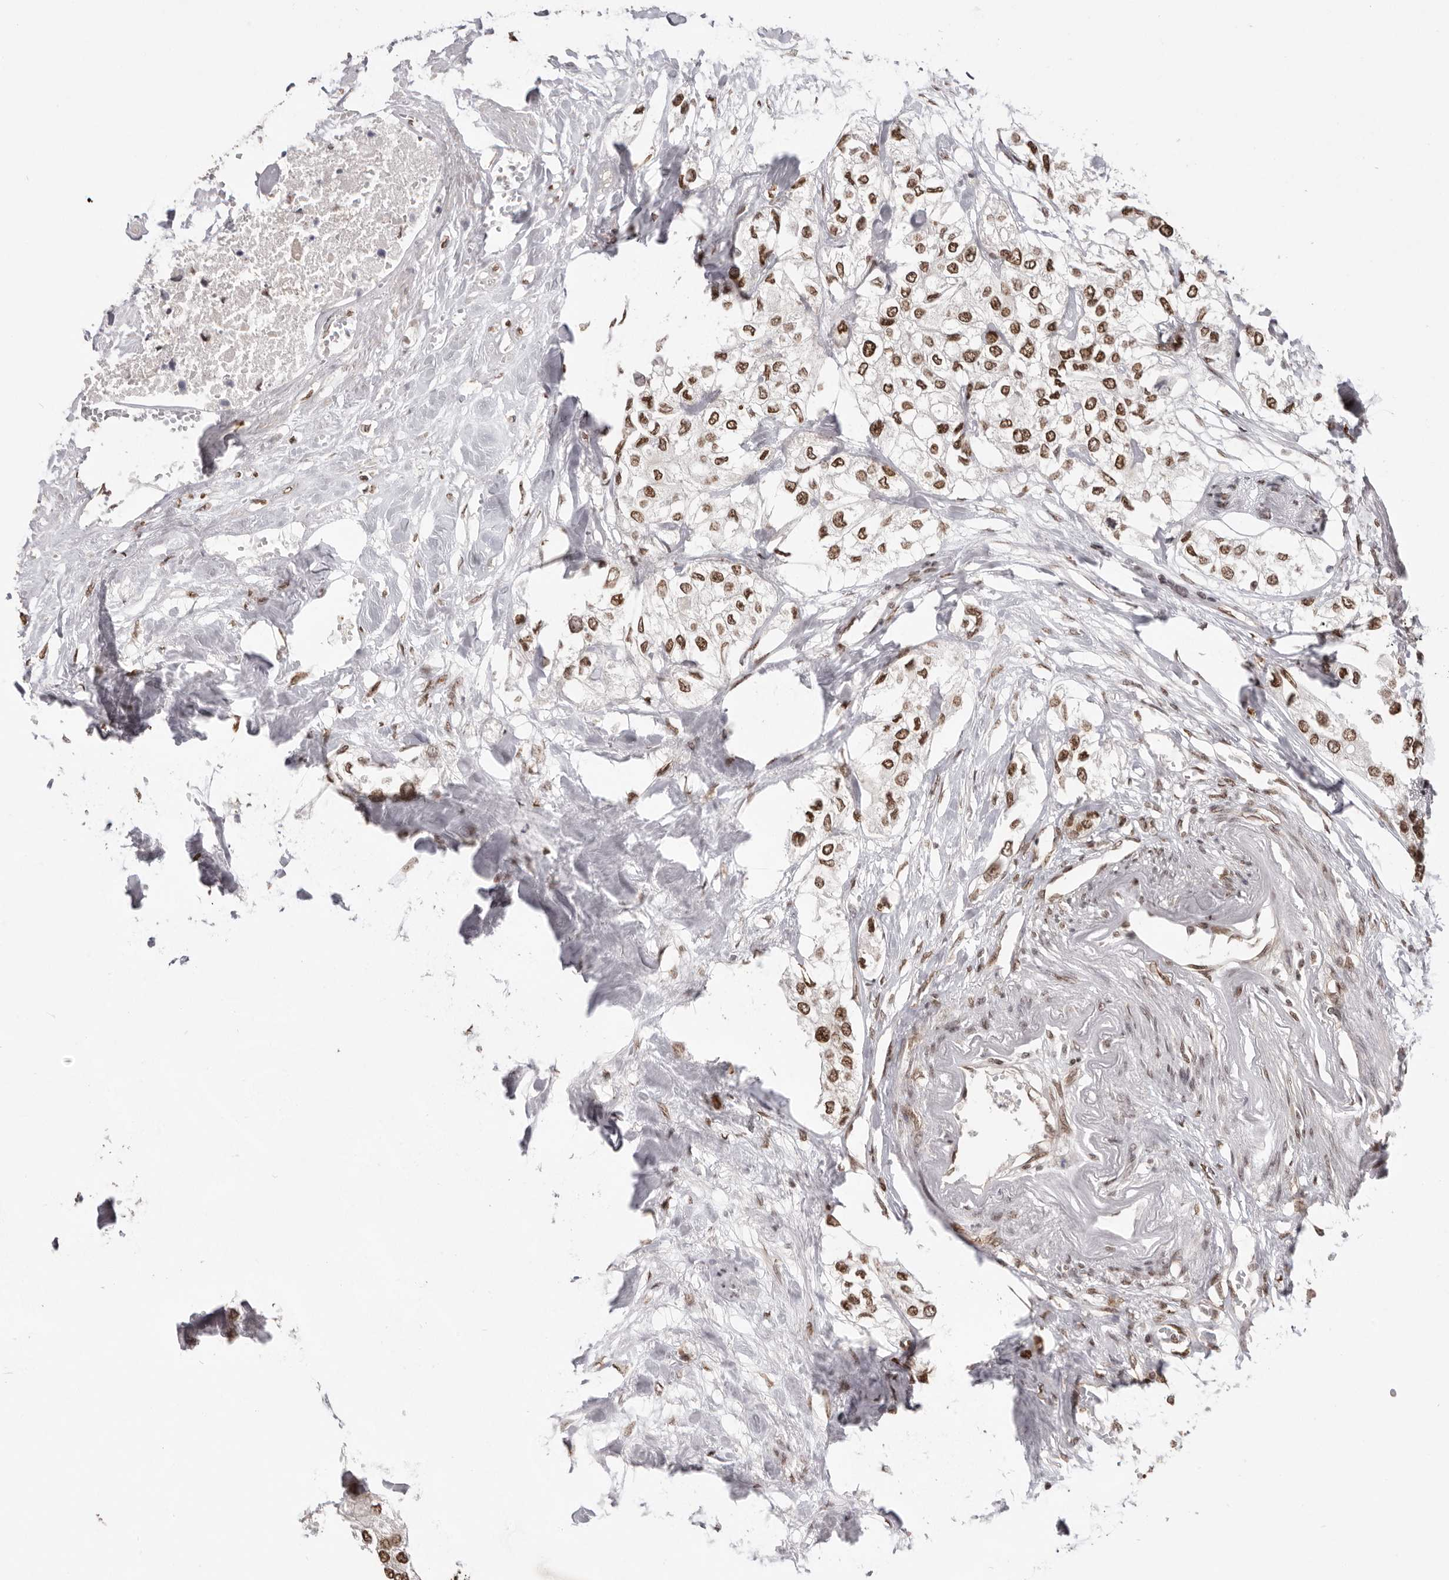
{"staining": {"intensity": "strong", "quantity": ">75%", "location": "nuclear"}, "tissue": "urothelial cancer", "cell_type": "Tumor cells", "image_type": "cancer", "snomed": [{"axis": "morphology", "description": "Urothelial carcinoma, High grade"}, {"axis": "topography", "description": "Urinary bladder"}], "caption": "Tumor cells reveal strong nuclear positivity in about >75% of cells in urothelial cancer.", "gene": "CHTOP", "patient": {"sex": "male", "age": 64}}